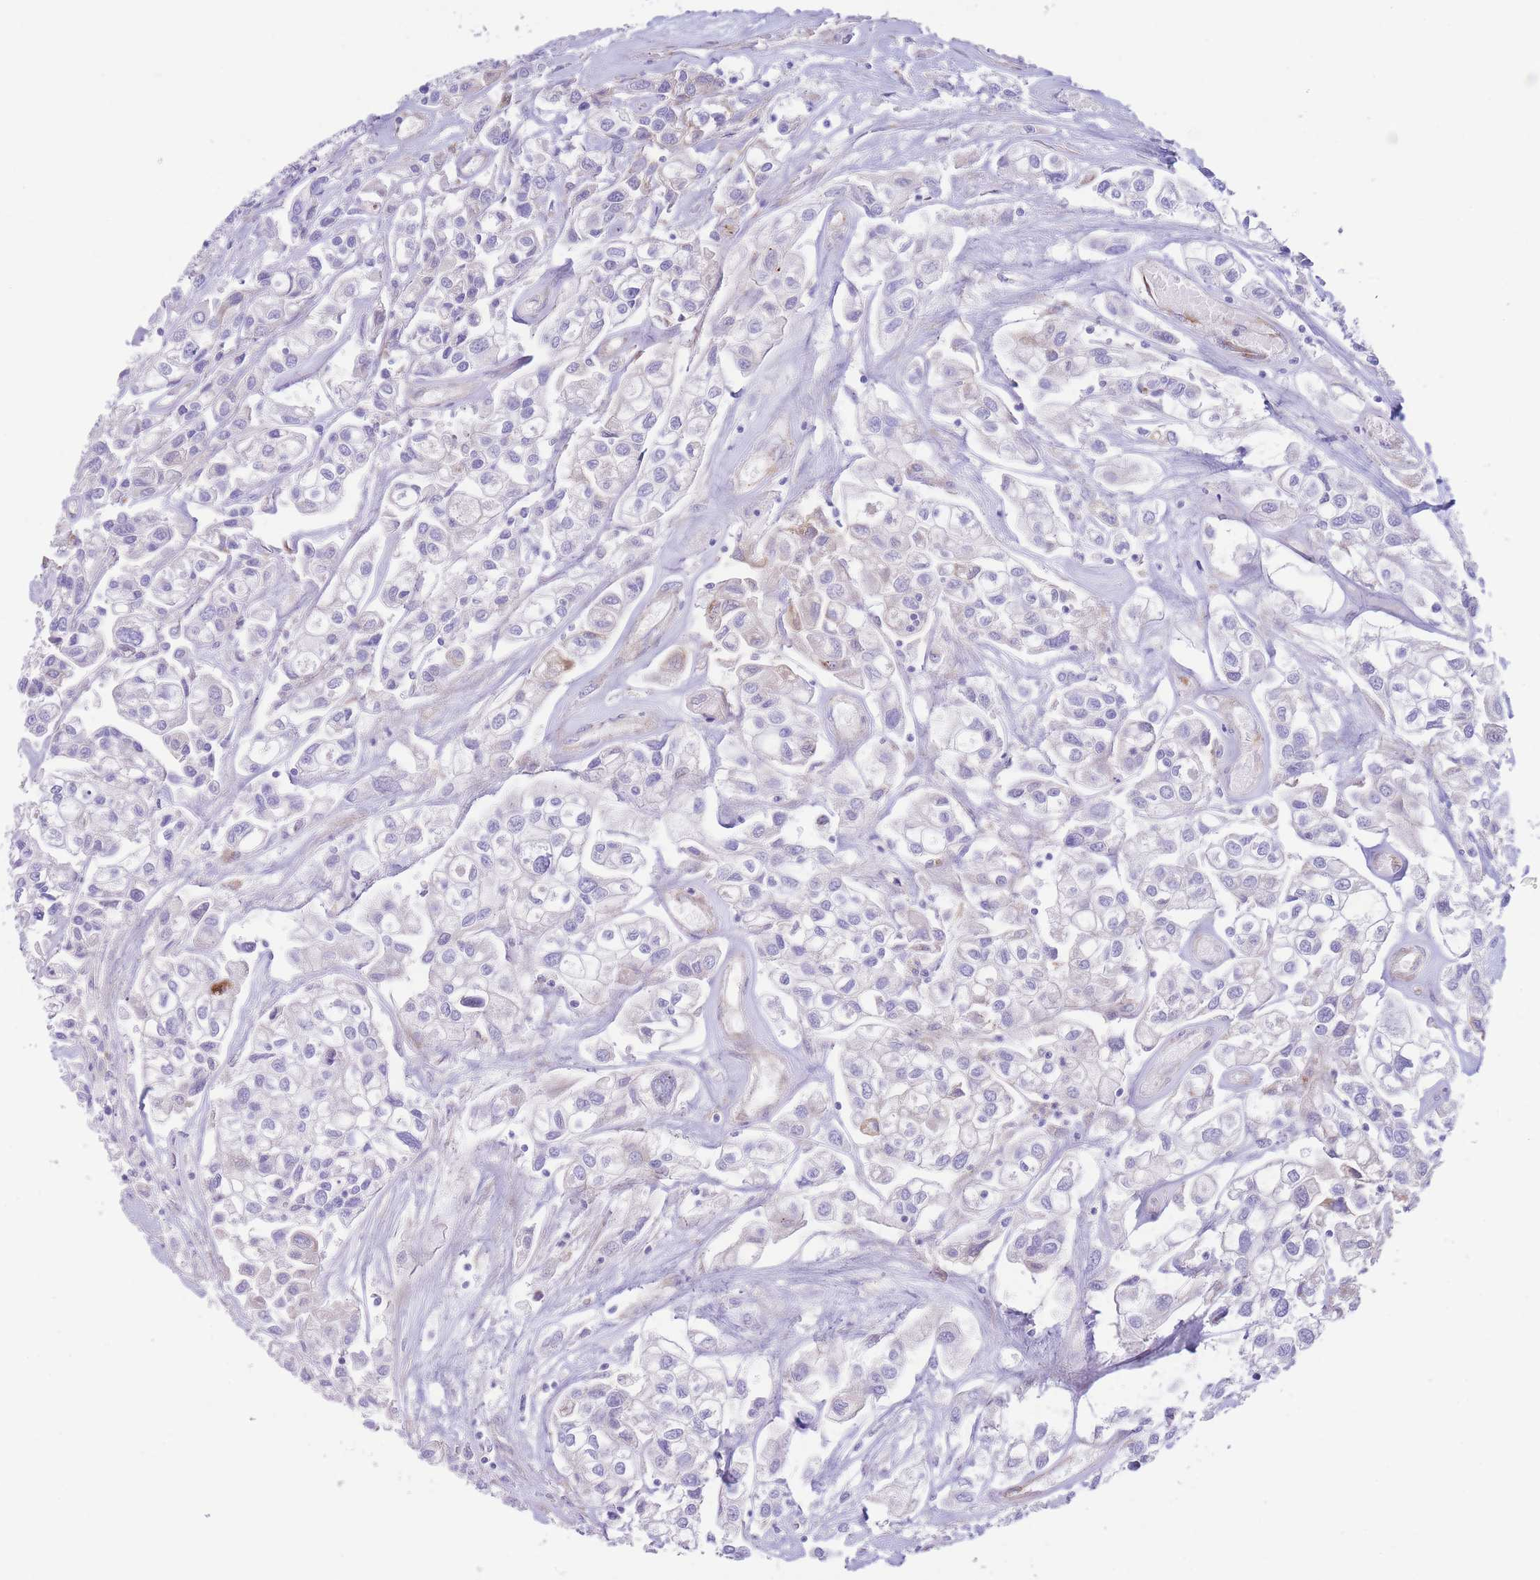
{"staining": {"intensity": "negative", "quantity": "none", "location": "none"}, "tissue": "urothelial cancer", "cell_type": "Tumor cells", "image_type": "cancer", "snomed": [{"axis": "morphology", "description": "Urothelial carcinoma, High grade"}, {"axis": "topography", "description": "Urinary bladder"}], "caption": "Immunohistochemistry of urothelial cancer demonstrates no positivity in tumor cells.", "gene": "DET1", "patient": {"sex": "male", "age": 67}}